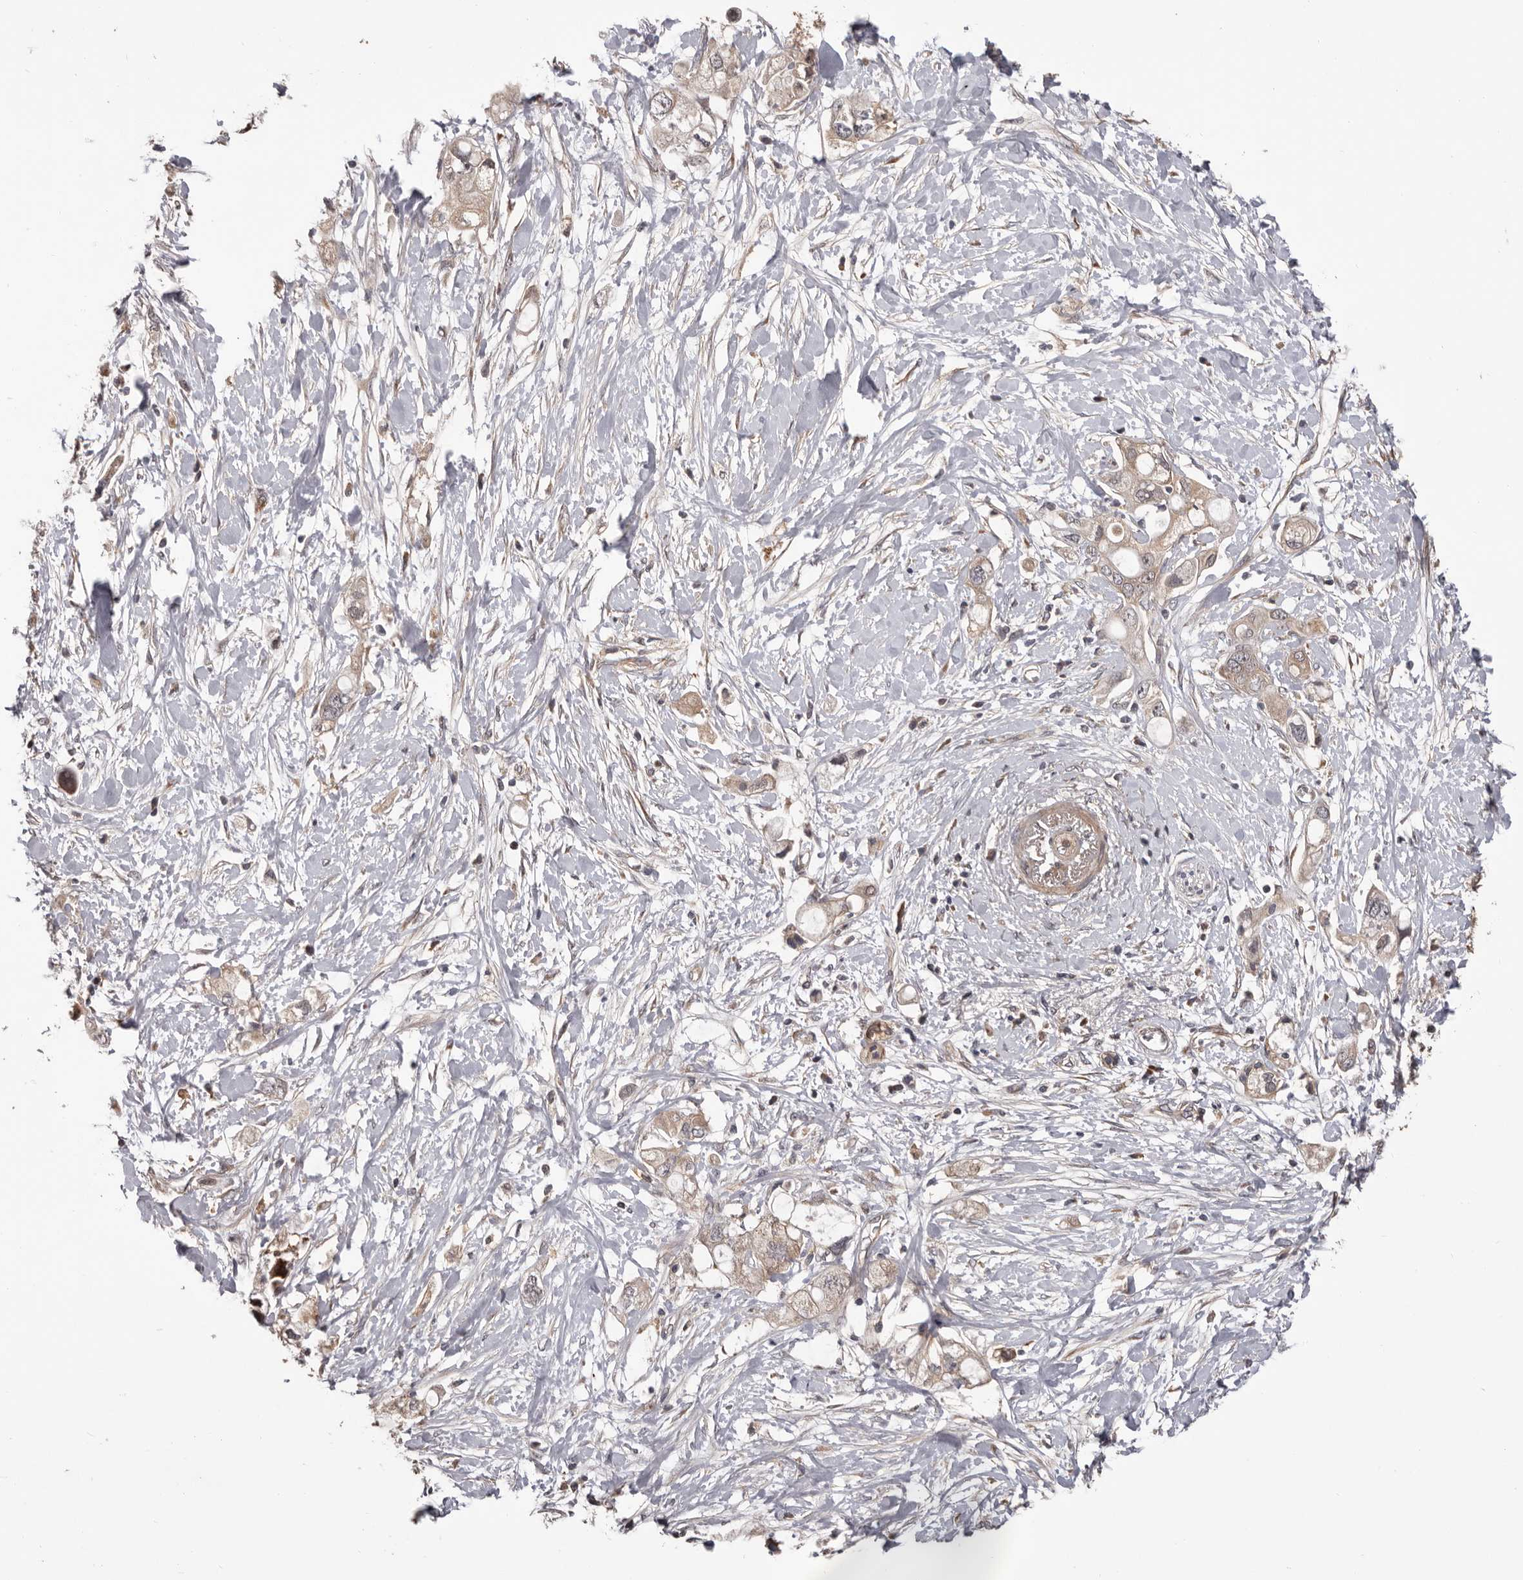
{"staining": {"intensity": "weak", "quantity": ">75%", "location": "cytoplasmic/membranous"}, "tissue": "pancreatic cancer", "cell_type": "Tumor cells", "image_type": "cancer", "snomed": [{"axis": "morphology", "description": "Adenocarcinoma, NOS"}, {"axis": "topography", "description": "Pancreas"}], "caption": "Immunohistochemistry (IHC) histopathology image of human pancreatic cancer (adenocarcinoma) stained for a protein (brown), which demonstrates low levels of weak cytoplasmic/membranous expression in about >75% of tumor cells.", "gene": "ADAMTS2", "patient": {"sex": "female", "age": 56}}